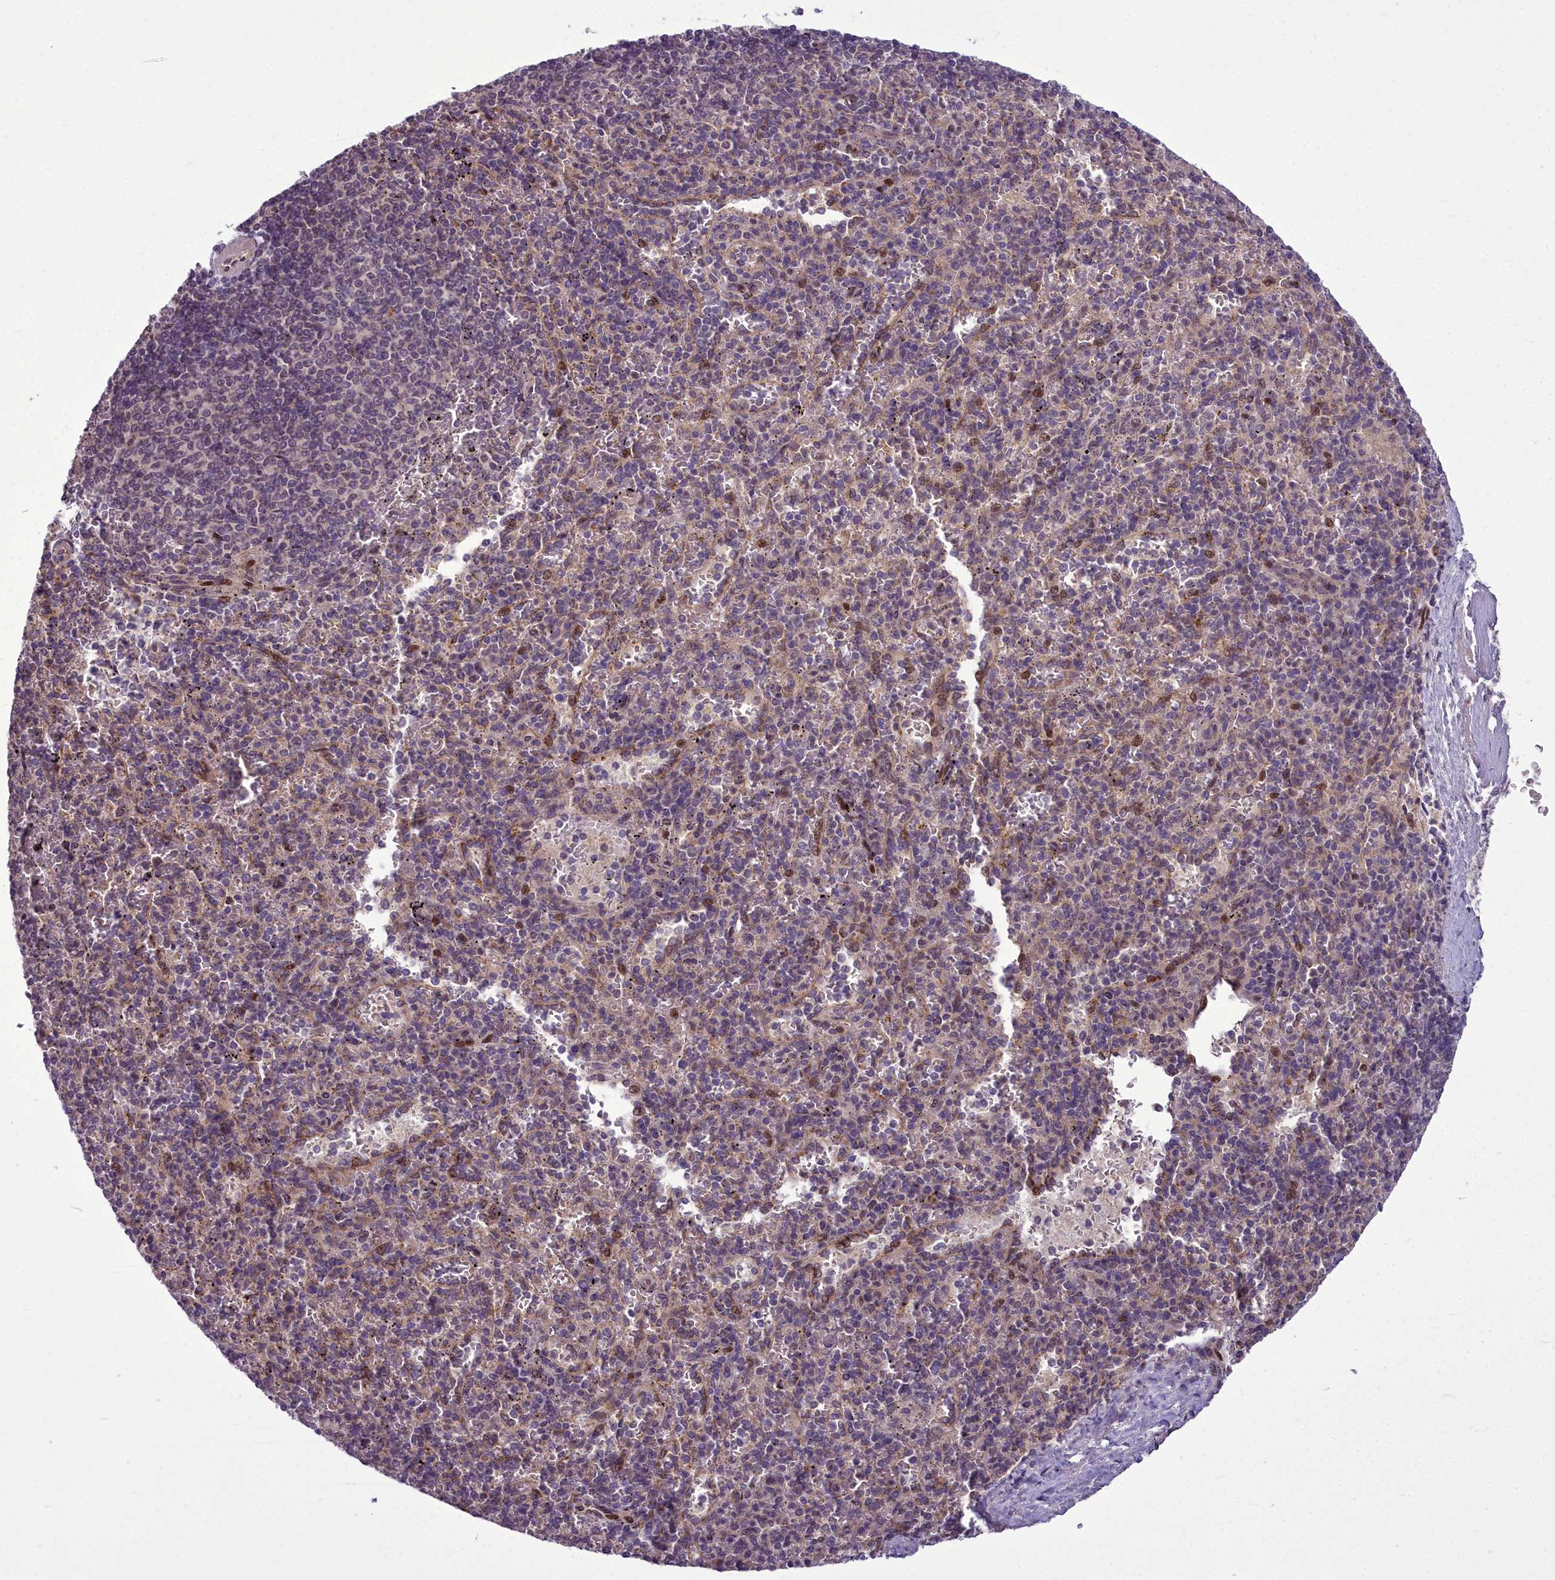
{"staining": {"intensity": "negative", "quantity": "none", "location": "none"}, "tissue": "spleen", "cell_type": "Cells in red pulp", "image_type": "normal", "snomed": [{"axis": "morphology", "description": "Normal tissue, NOS"}, {"axis": "topography", "description": "Spleen"}], "caption": "Histopathology image shows no significant protein expression in cells in red pulp of benign spleen. (Stains: DAB immunohistochemistry (IHC) with hematoxylin counter stain, Microscopy: brightfield microscopy at high magnification).", "gene": "AP1M1", "patient": {"sex": "male", "age": 82}}